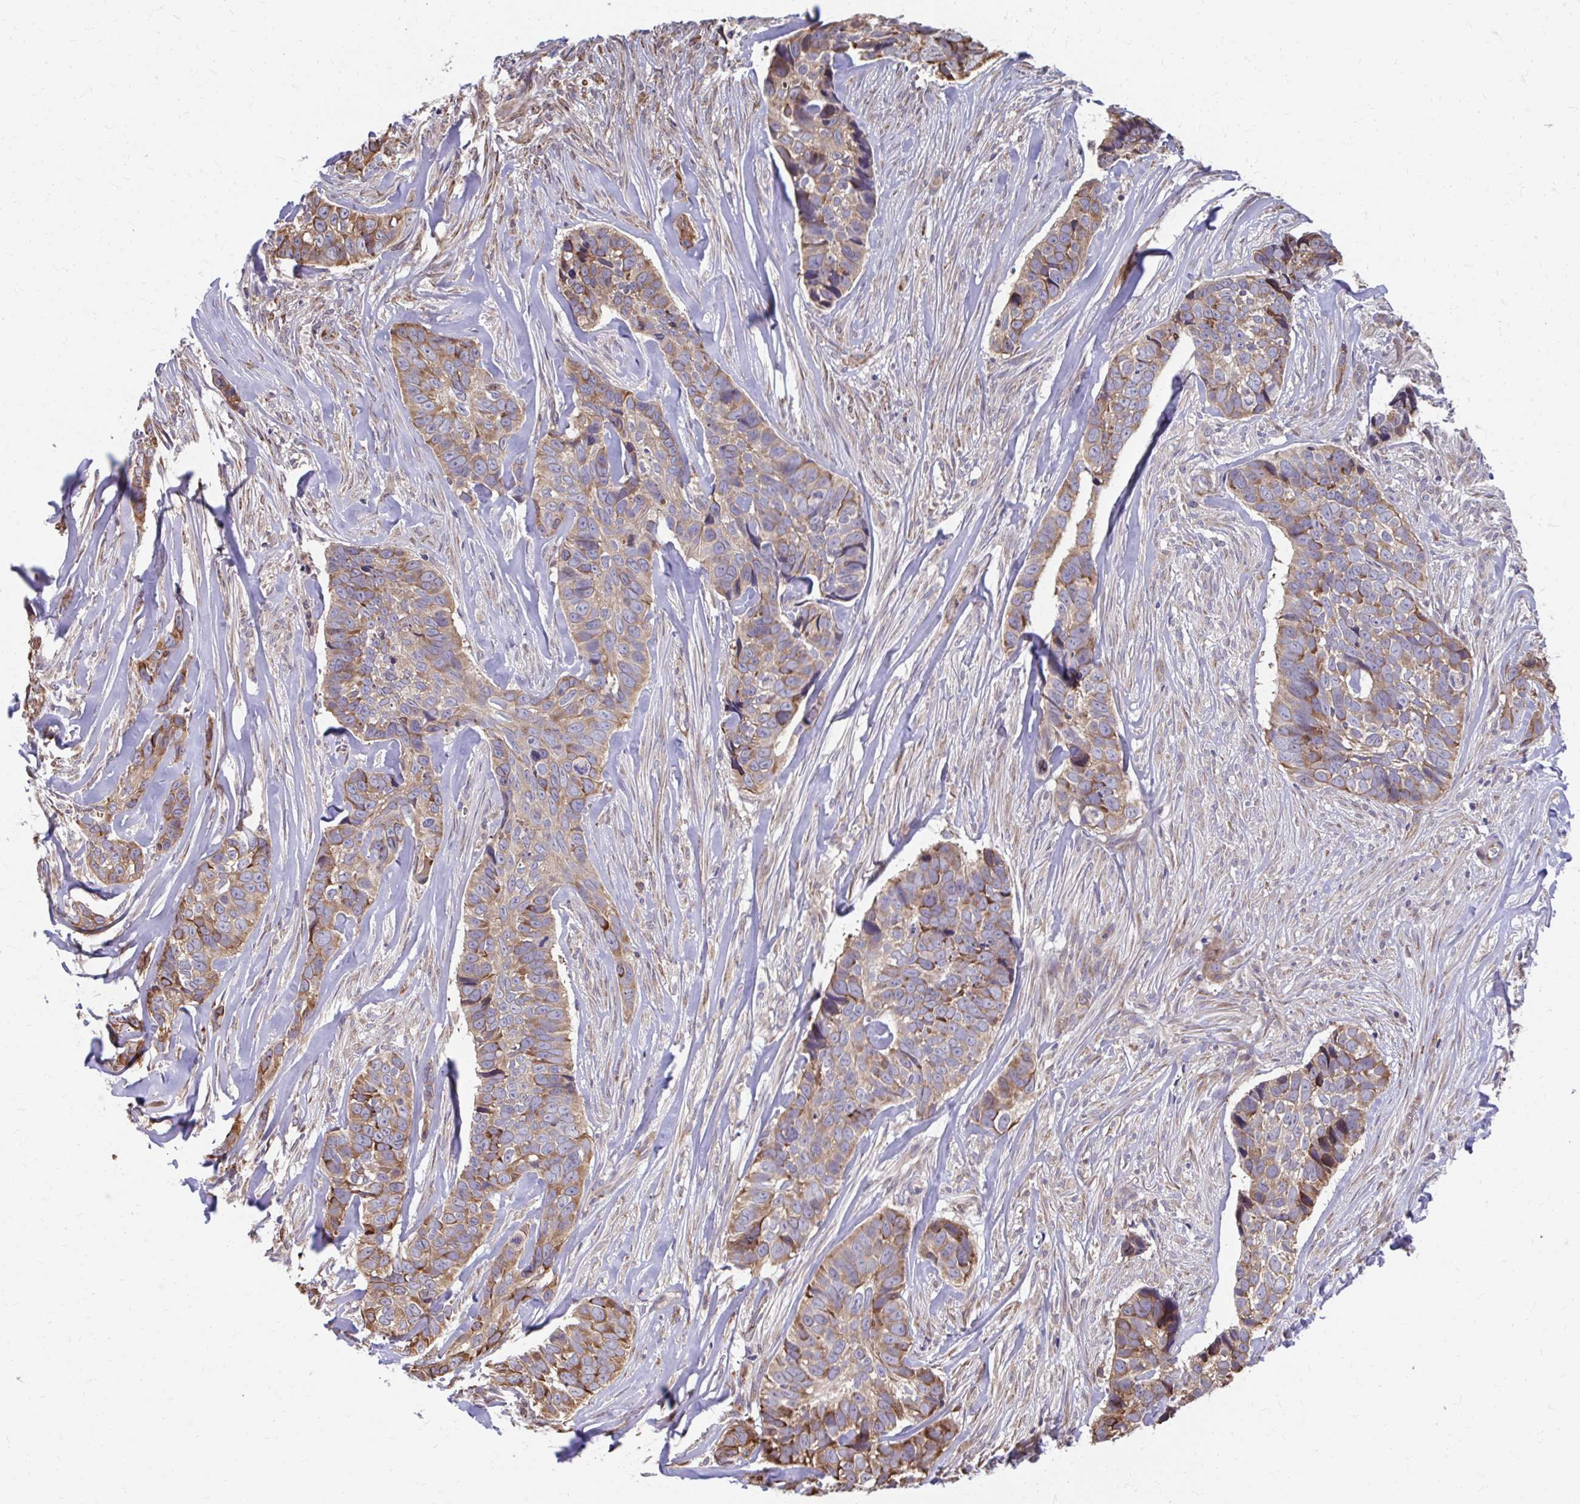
{"staining": {"intensity": "moderate", "quantity": ">75%", "location": "cytoplasmic/membranous"}, "tissue": "skin cancer", "cell_type": "Tumor cells", "image_type": "cancer", "snomed": [{"axis": "morphology", "description": "Basal cell carcinoma"}, {"axis": "topography", "description": "Skin"}], "caption": "A high-resolution photomicrograph shows immunohistochemistry staining of skin cancer, which displays moderate cytoplasmic/membranous expression in approximately >75% of tumor cells.", "gene": "ZNF778", "patient": {"sex": "female", "age": 82}}